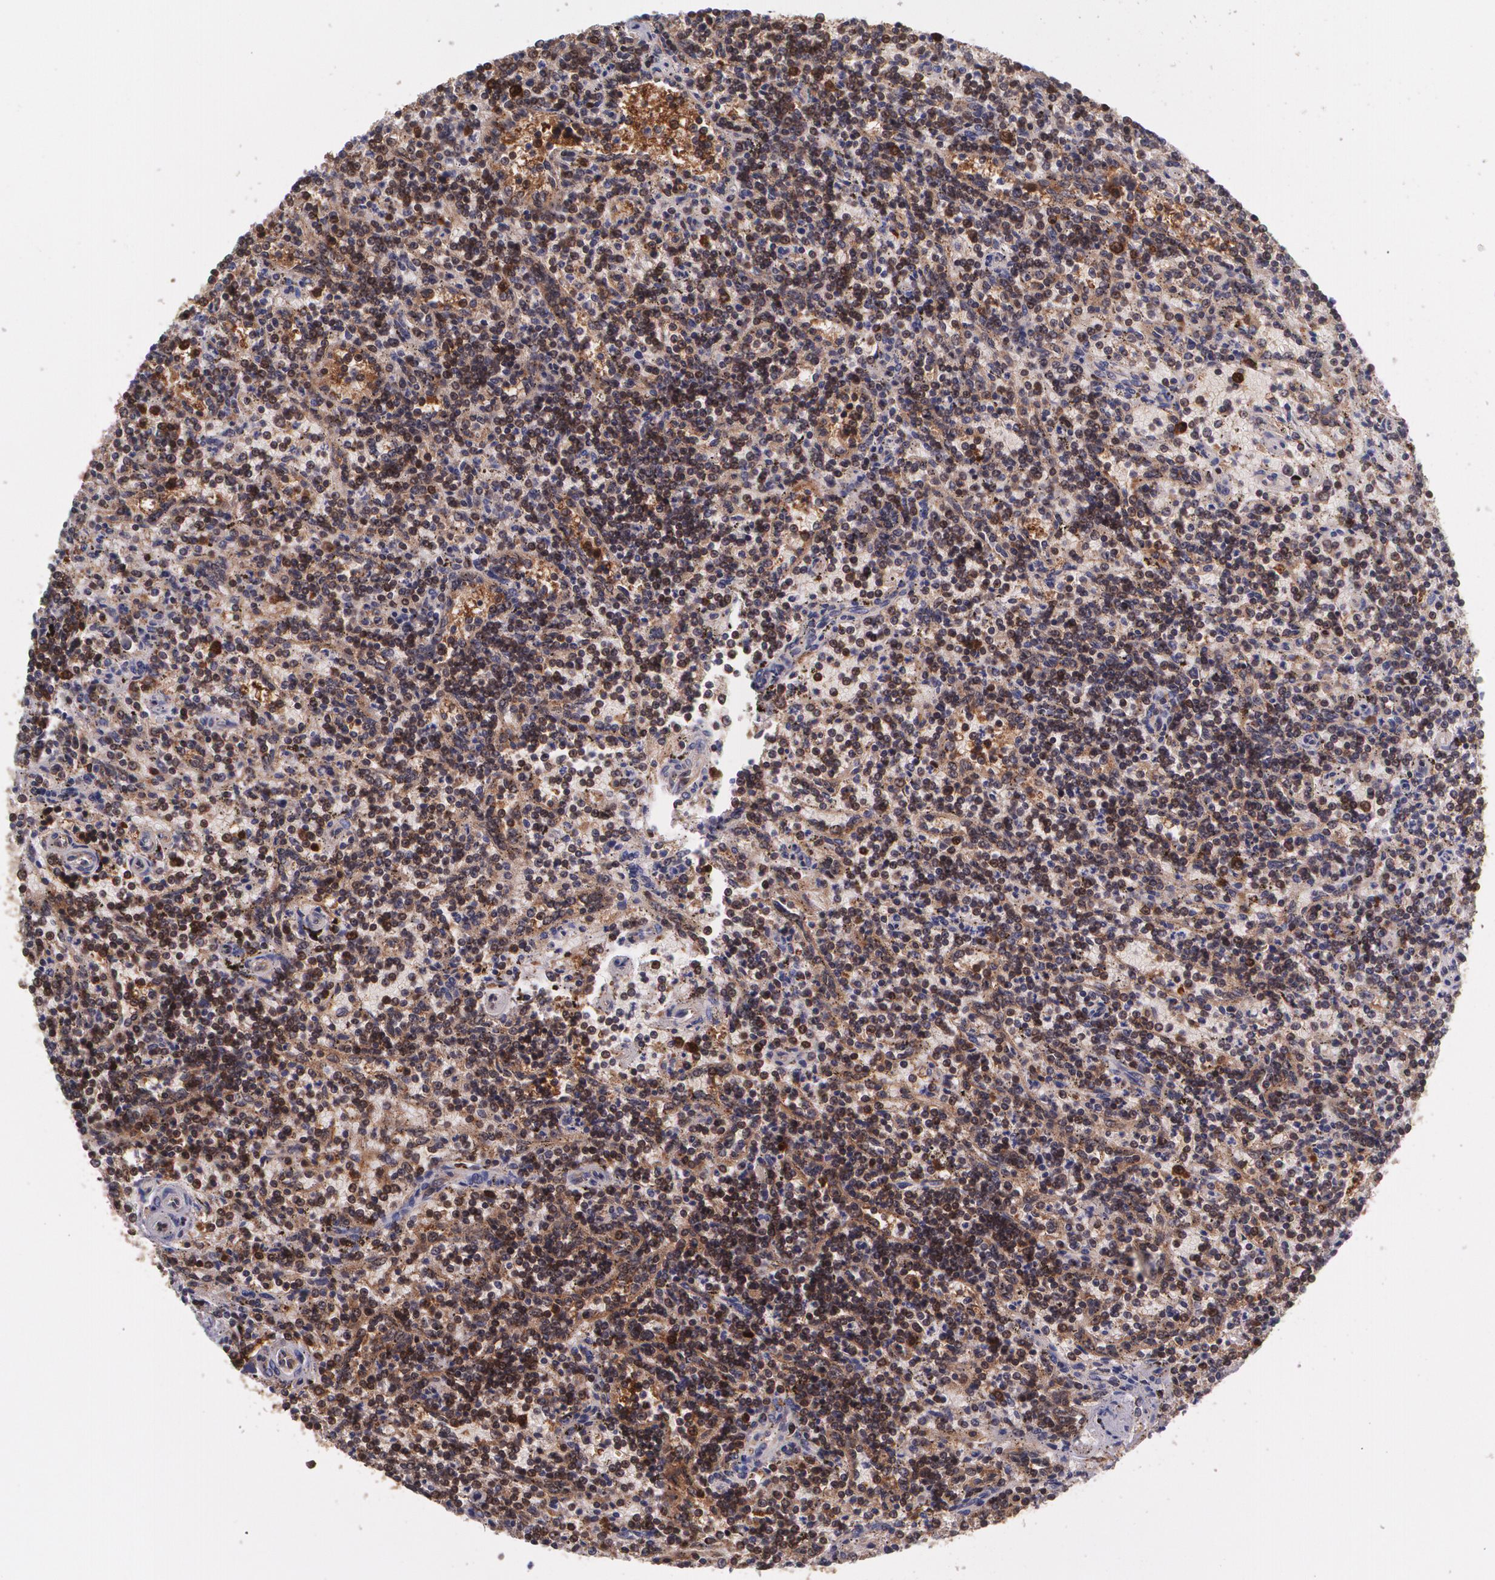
{"staining": {"intensity": "moderate", "quantity": ">75%", "location": "cytoplasmic/membranous"}, "tissue": "lymphoma", "cell_type": "Tumor cells", "image_type": "cancer", "snomed": [{"axis": "morphology", "description": "Malignant lymphoma, non-Hodgkin's type, Low grade"}, {"axis": "topography", "description": "Spleen"}], "caption": "Protein expression analysis of low-grade malignant lymphoma, non-Hodgkin's type exhibits moderate cytoplasmic/membranous positivity in approximately >75% of tumor cells.", "gene": "HSPH1", "patient": {"sex": "male", "age": 73}}